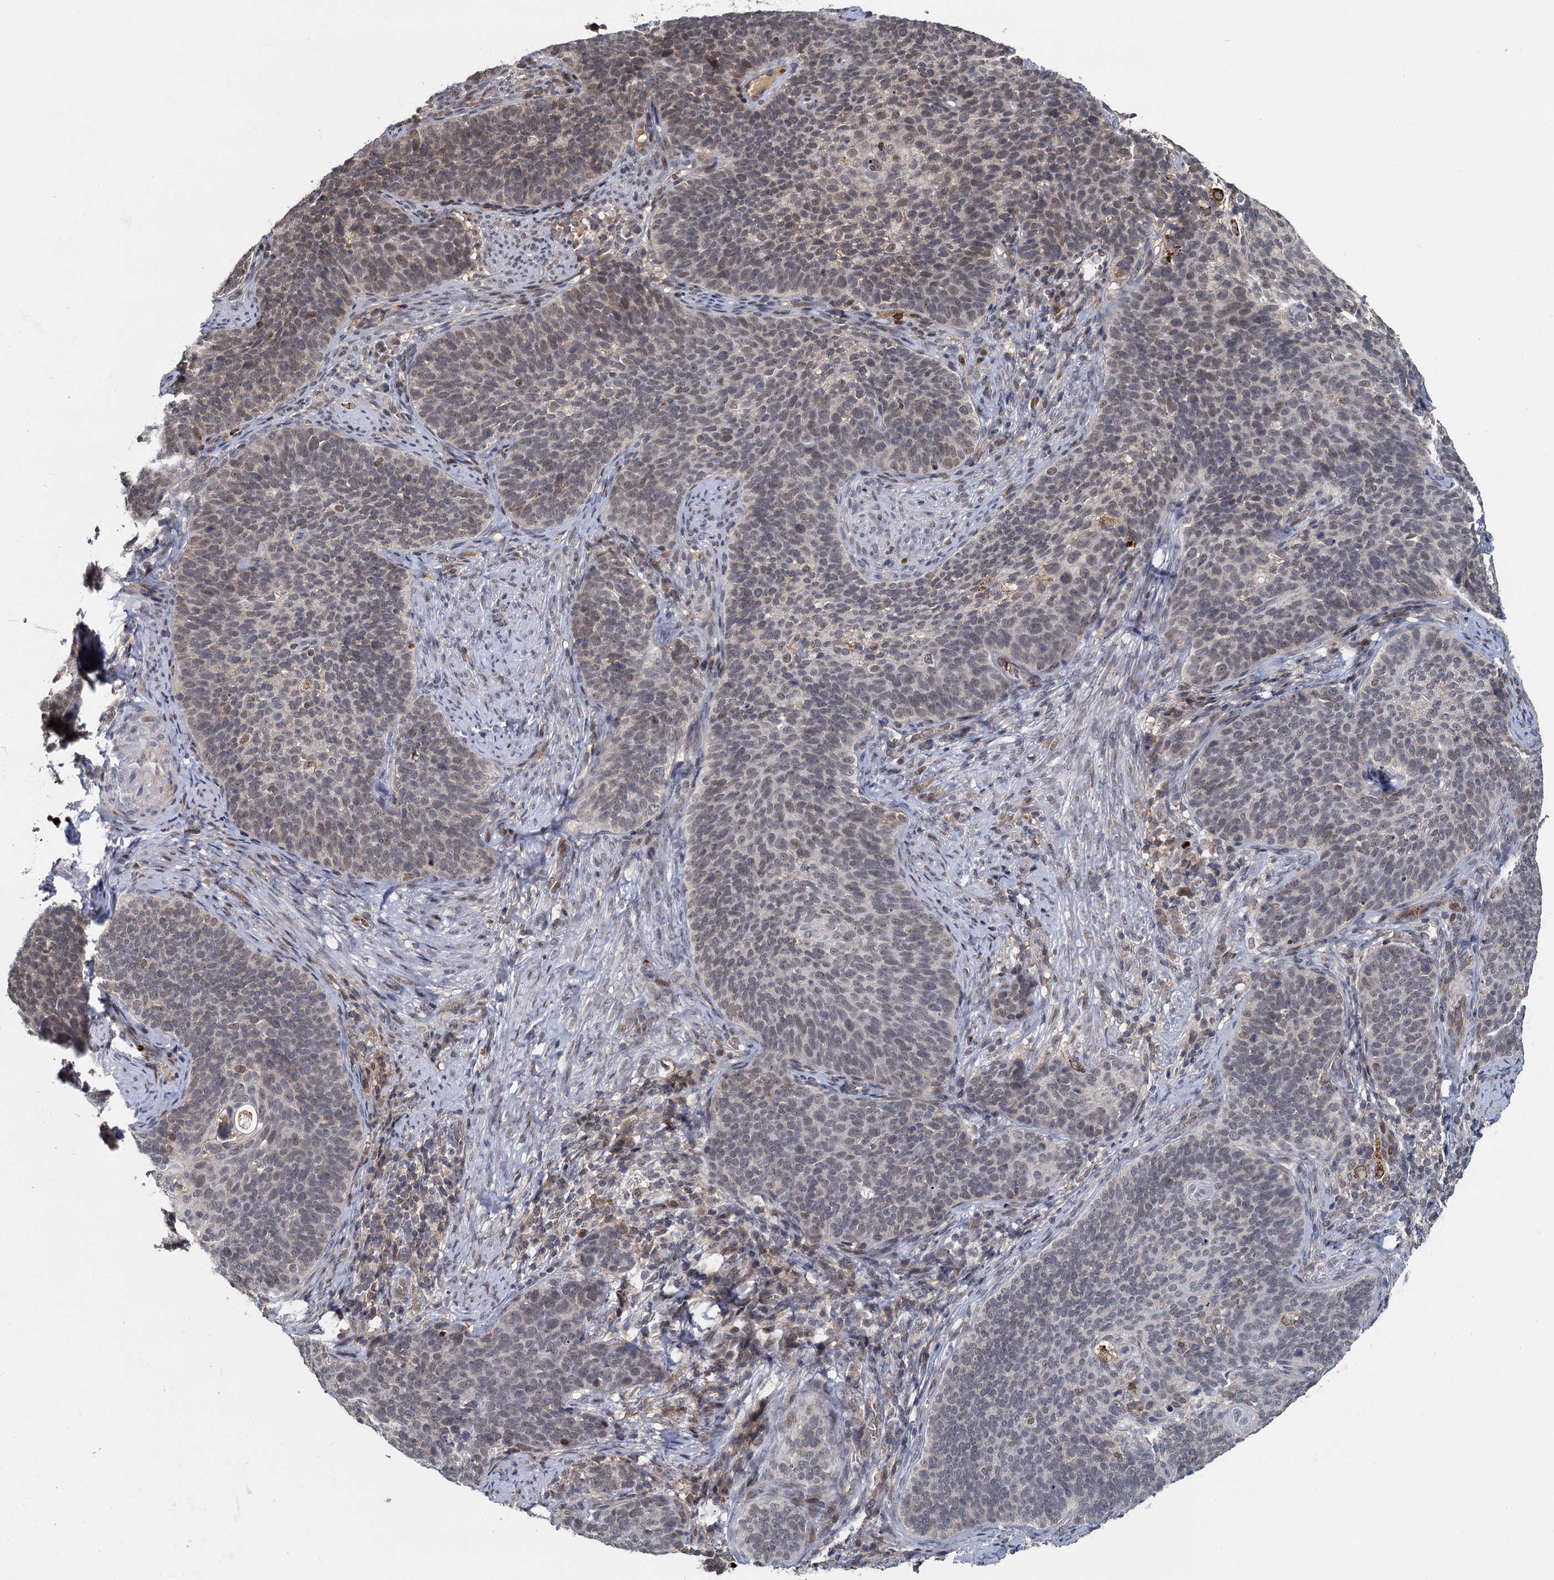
{"staining": {"intensity": "weak", "quantity": "25%-75%", "location": "nuclear"}, "tissue": "cervical cancer", "cell_type": "Tumor cells", "image_type": "cancer", "snomed": [{"axis": "morphology", "description": "Normal tissue, NOS"}, {"axis": "morphology", "description": "Squamous cell carcinoma, NOS"}, {"axis": "topography", "description": "Cervix"}], "caption": "The immunohistochemical stain labels weak nuclear staining in tumor cells of cervical squamous cell carcinoma tissue. (Stains: DAB in brown, nuclei in blue, Microscopy: brightfield microscopy at high magnification).", "gene": "FANCI", "patient": {"sex": "female", "age": 39}}